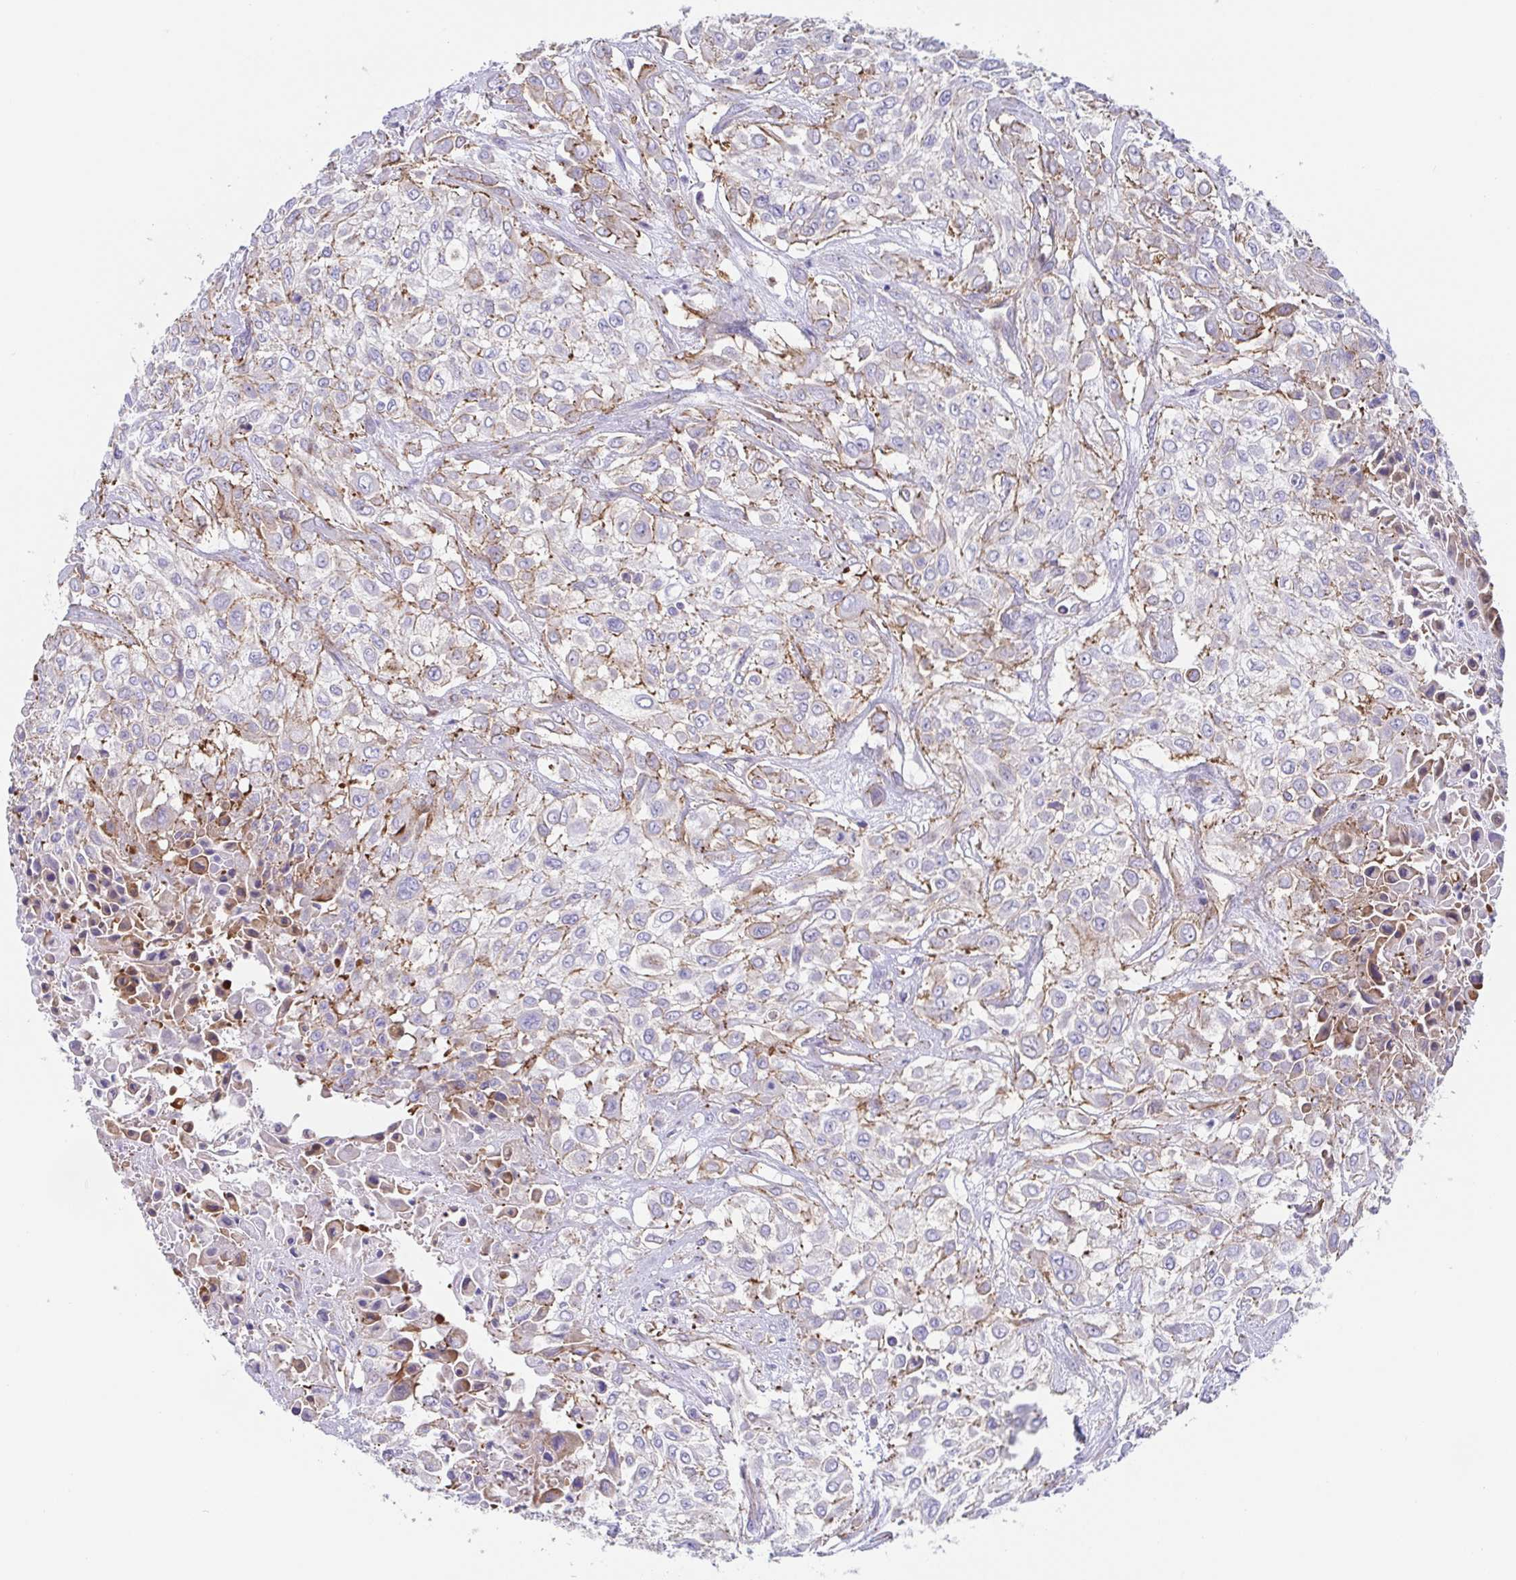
{"staining": {"intensity": "weak", "quantity": "<25%", "location": "cytoplasmic/membranous"}, "tissue": "urothelial cancer", "cell_type": "Tumor cells", "image_type": "cancer", "snomed": [{"axis": "morphology", "description": "Urothelial carcinoma, High grade"}, {"axis": "topography", "description": "Urinary bladder"}], "caption": "Immunohistochemical staining of human urothelial cancer demonstrates no significant staining in tumor cells.", "gene": "TRAM2", "patient": {"sex": "male", "age": 57}}